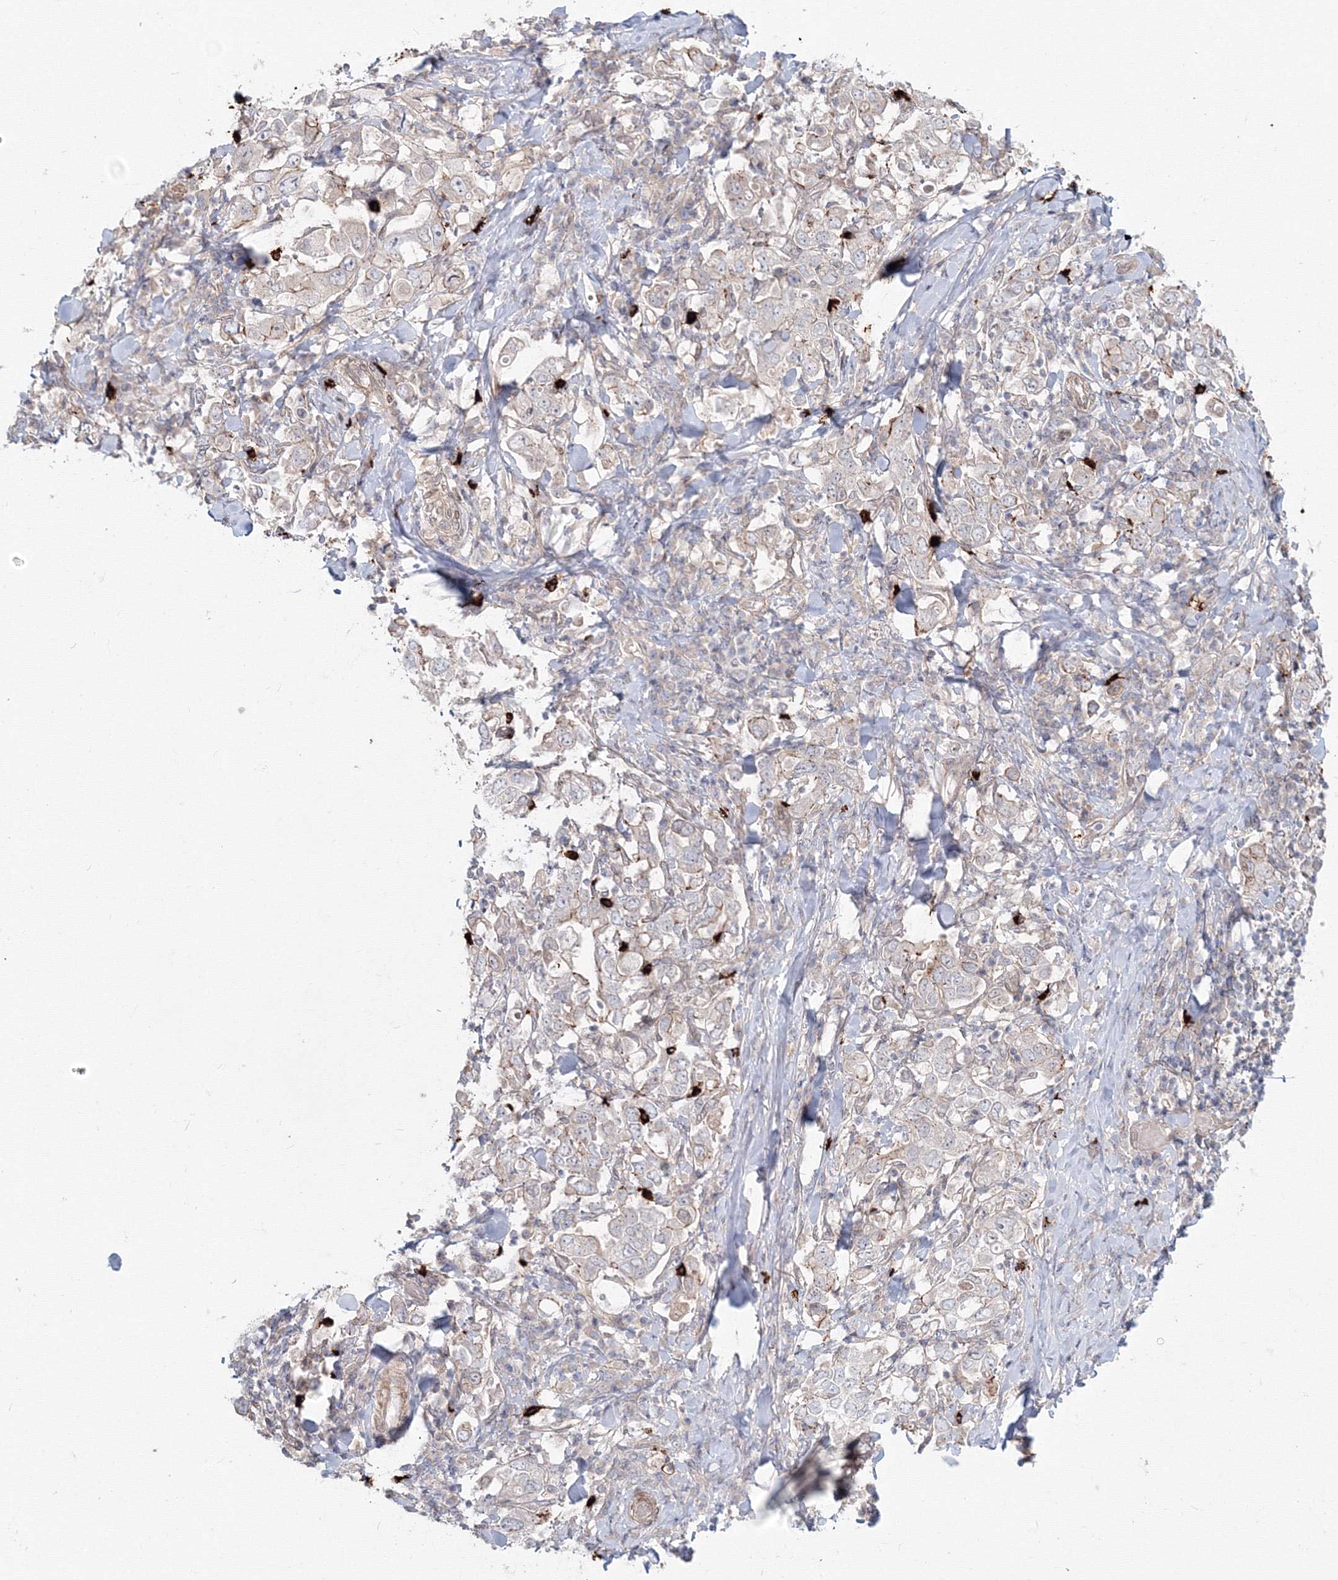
{"staining": {"intensity": "negative", "quantity": "none", "location": "none"}, "tissue": "stomach cancer", "cell_type": "Tumor cells", "image_type": "cancer", "snomed": [{"axis": "morphology", "description": "Adenocarcinoma, NOS"}, {"axis": "topography", "description": "Stomach, upper"}], "caption": "A micrograph of adenocarcinoma (stomach) stained for a protein demonstrates no brown staining in tumor cells.", "gene": "SH3PXD2A", "patient": {"sex": "male", "age": 62}}